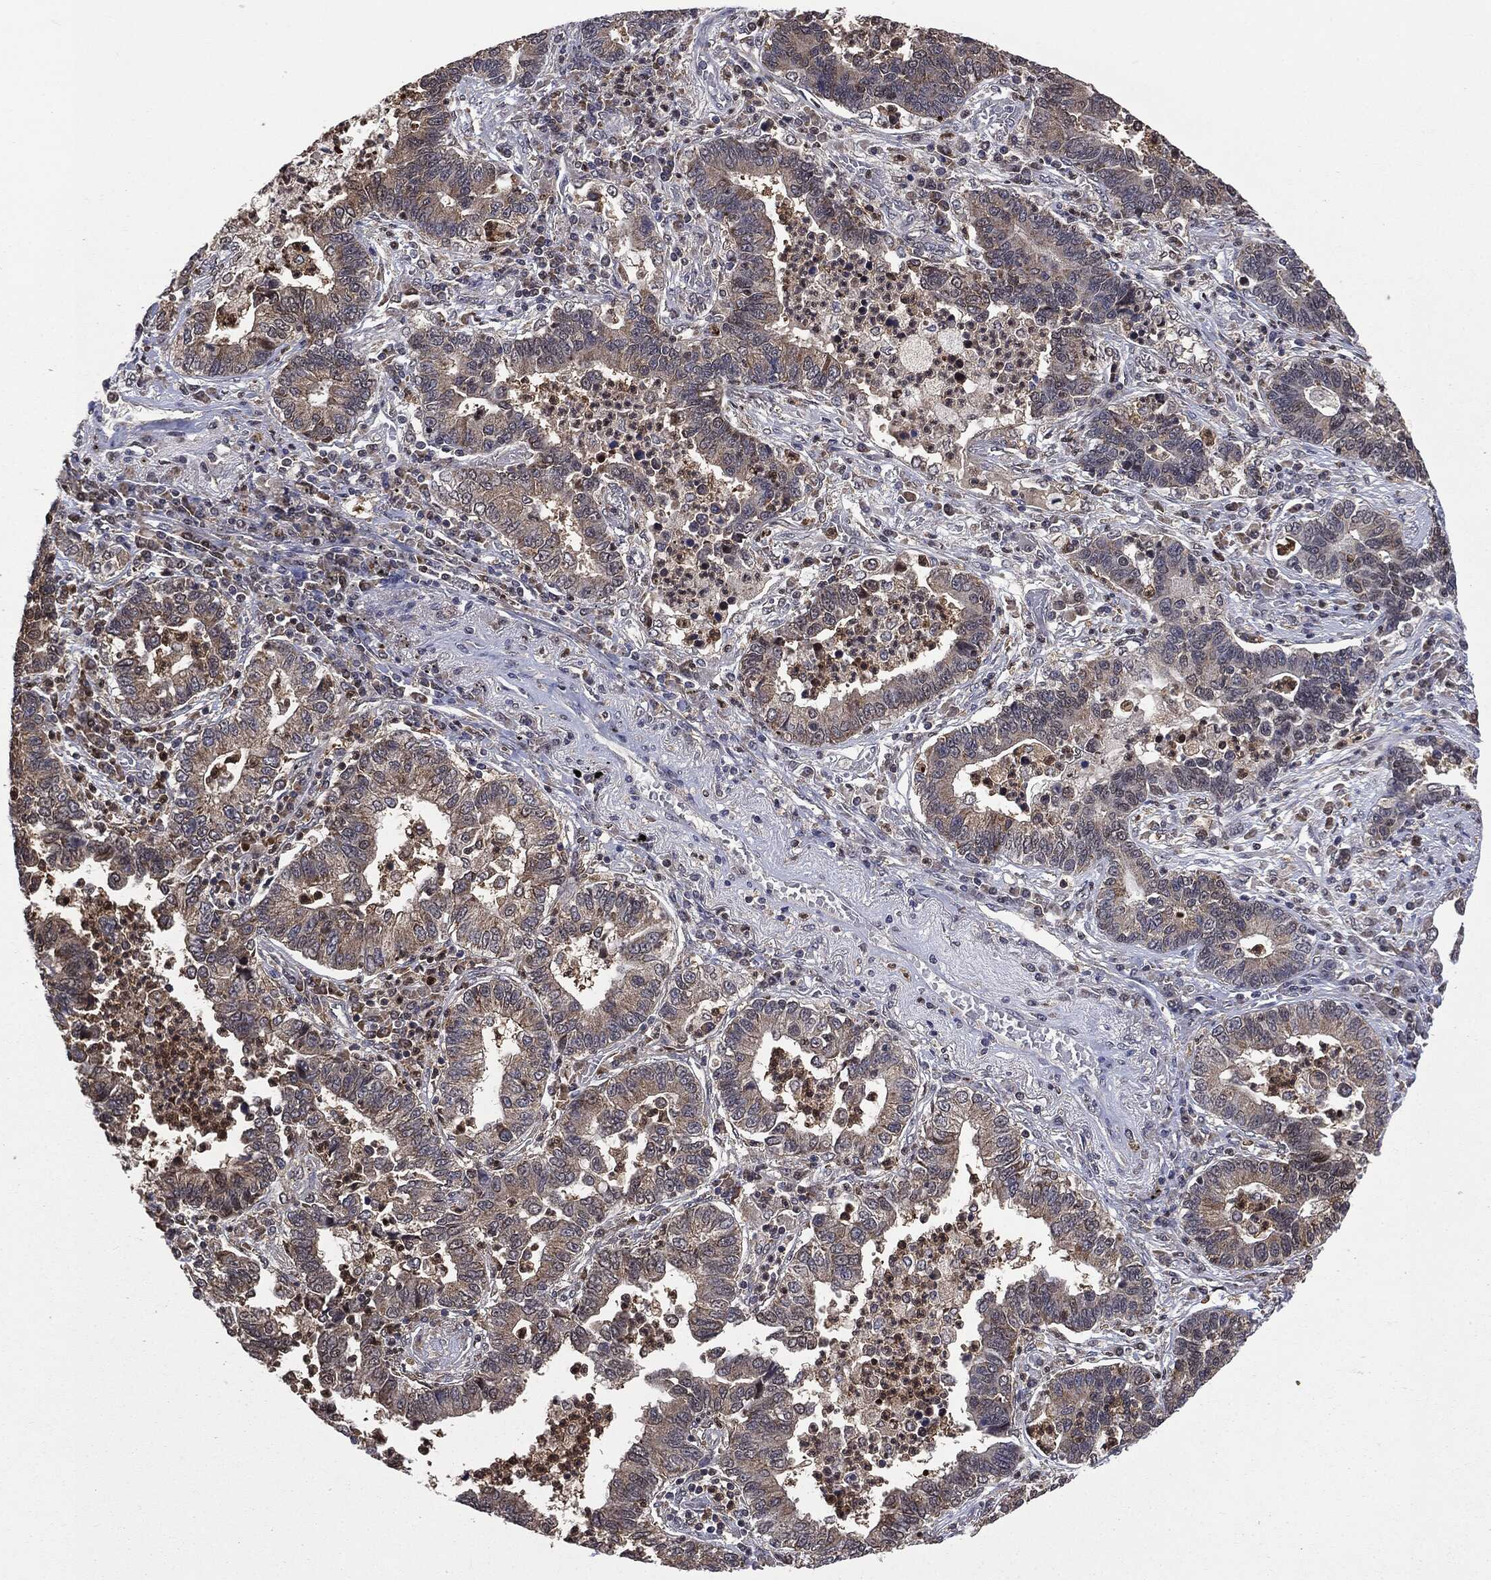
{"staining": {"intensity": "negative", "quantity": "none", "location": "none"}, "tissue": "lung cancer", "cell_type": "Tumor cells", "image_type": "cancer", "snomed": [{"axis": "morphology", "description": "Adenocarcinoma, NOS"}, {"axis": "topography", "description": "Lung"}], "caption": "DAB (3,3'-diaminobenzidine) immunohistochemical staining of lung adenocarcinoma demonstrates no significant positivity in tumor cells. The staining was performed using DAB (3,3'-diaminobenzidine) to visualize the protein expression in brown, while the nuclei were stained in blue with hematoxylin (Magnification: 20x).", "gene": "GPI", "patient": {"sex": "female", "age": 57}}